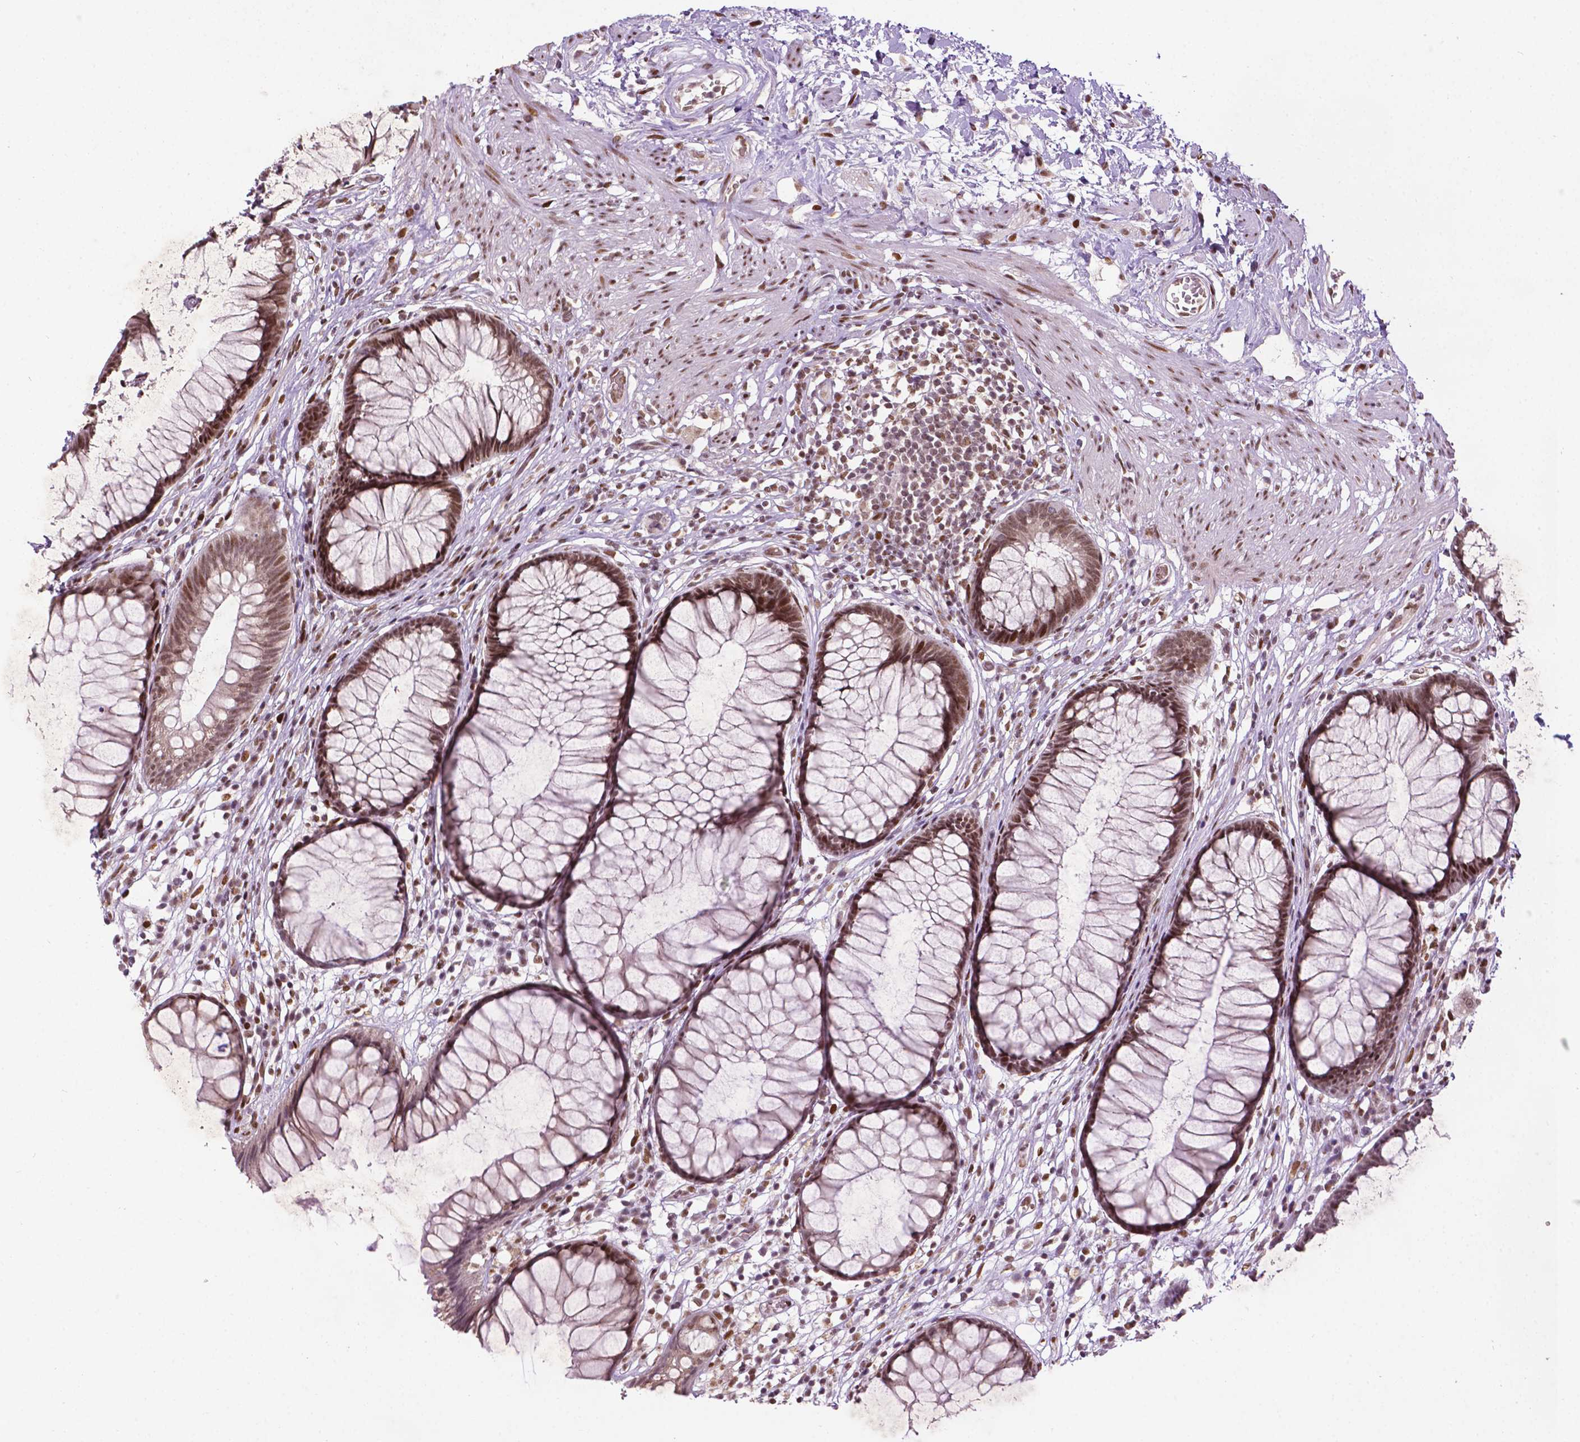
{"staining": {"intensity": "moderate", "quantity": ">75%", "location": "nuclear"}, "tissue": "rectum", "cell_type": "Glandular cells", "image_type": "normal", "snomed": [{"axis": "morphology", "description": "Normal tissue, NOS"}, {"axis": "topography", "description": "Smooth muscle"}, {"axis": "topography", "description": "Rectum"}], "caption": "Immunohistochemistry staining of benign rectum, which demonstrates medium levels of moderate nuclear expression in about >75% of glandular cells indicating moderate nuclear protein positivity. The staining was performed using DAB (3,3'-diaminobenzidine) (brown) for protein detection and nuclei were counterstained in hematoxylin (blue).", "gene": "ZNF41", "patient": {"sex": "male", "age": 53}}